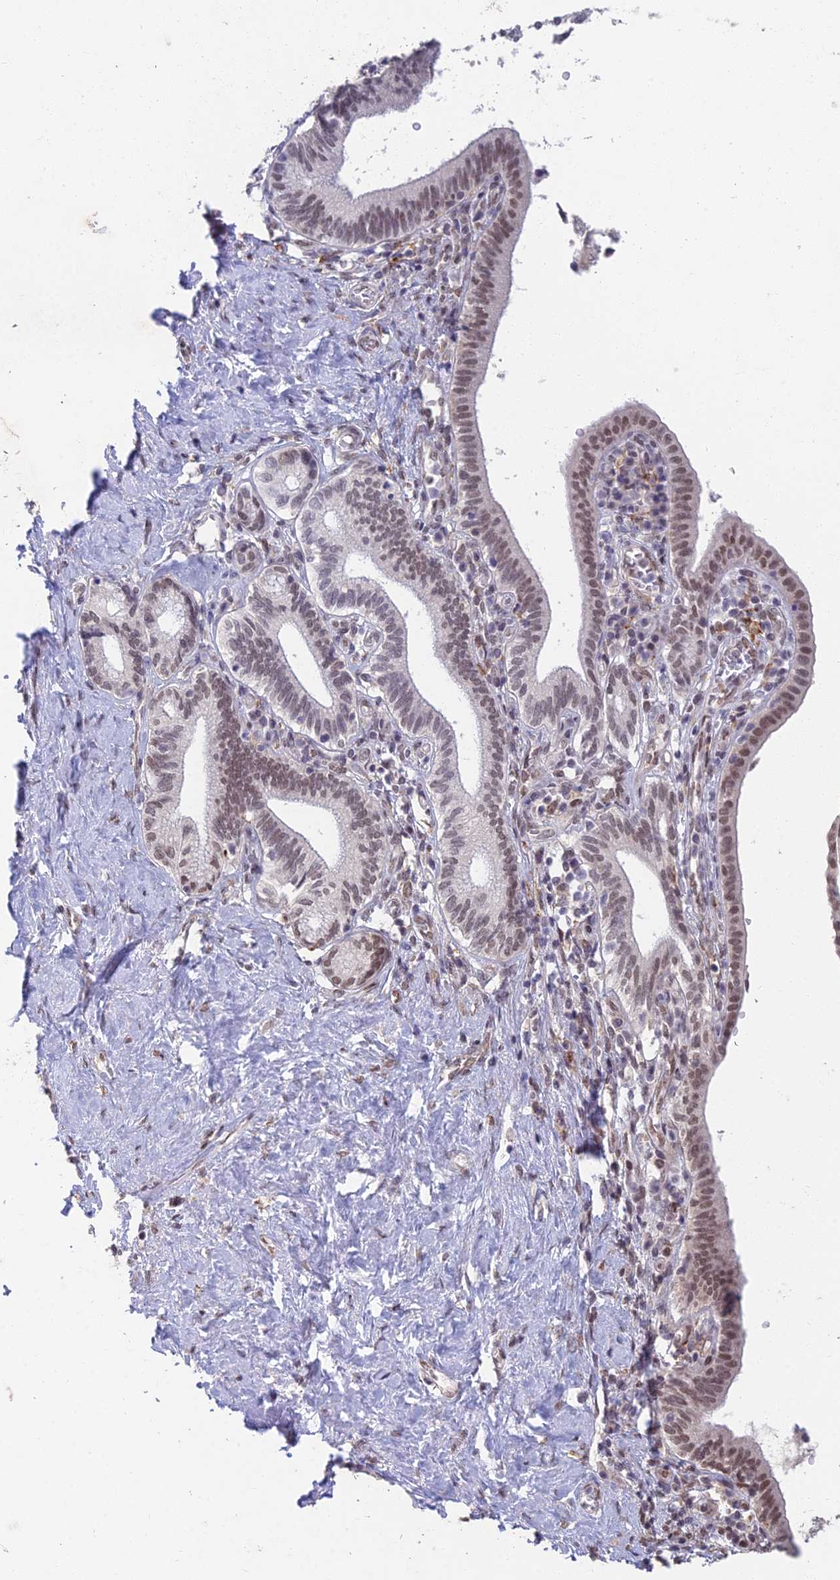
{"staining": {"intensity": "moderate", "quantity": ">75%", "location": "nuclear"}, "tissue": "pancreatic cancer", "cell_type": "Tumor cells", "image_type": "cancer", "snomed": [{"axis": "morphology", "description": "Adenocarcinoma, NOS"}, {"axis": "topography", "description": "Pancreas"}], "caption": "The histopathology image shows staining of pancreatic cancer (adenocarcinoma), revealing moderate nuclear protein expression (brown color) within tumor cells.", "gene": "ABHD17A", "patient": {"sex": "female", "age": 73}}